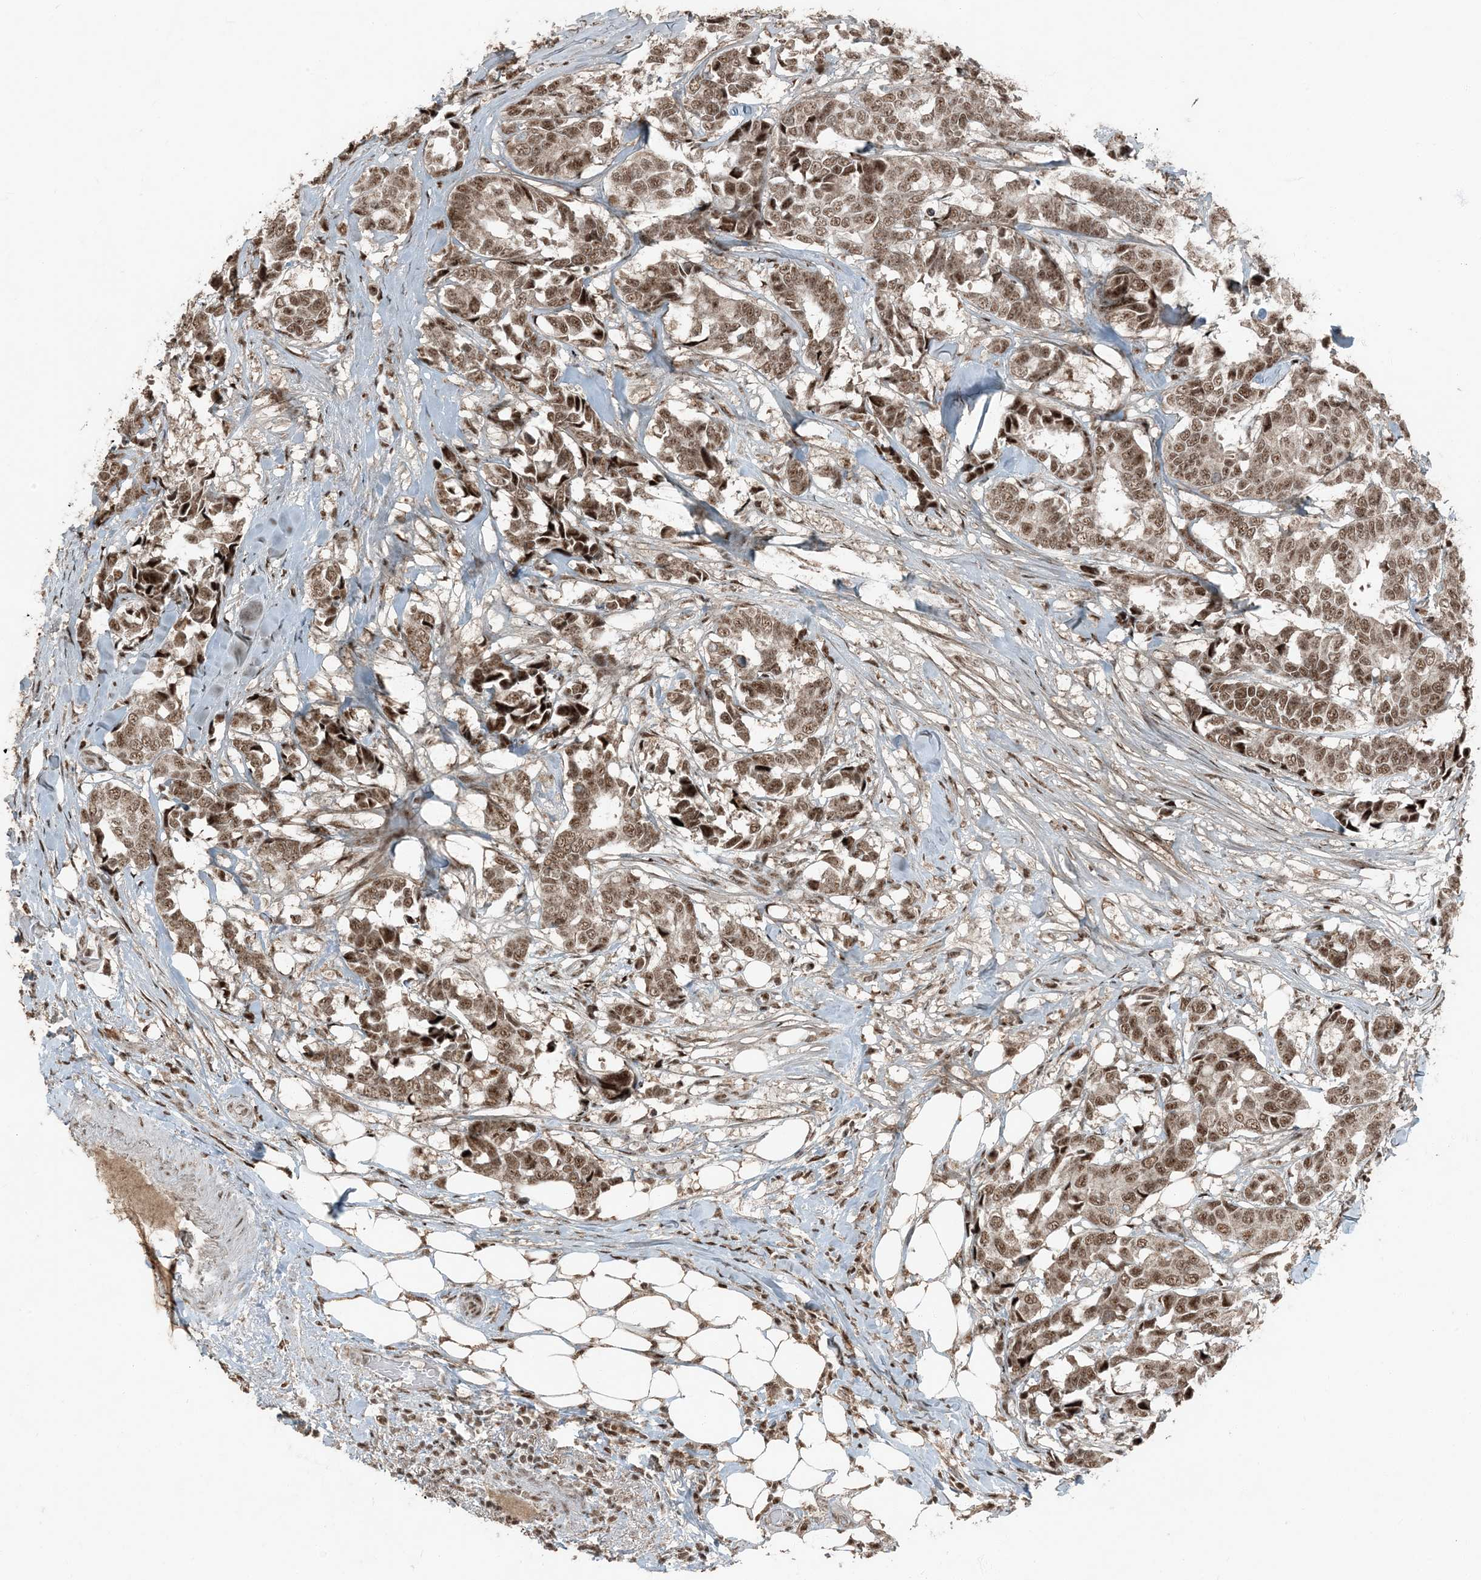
{"staining": {"intensity": "moderate", "quantity": ">75%", "location": "nuclear"}, "tissue": "breast cancer", "cell_type": "Tumor cells", "image_type": "cancer", "snomed": [{"axis": "morphology", "description": "Duct carcinoma"}, {"axis": "topography", "description": "Breast"}], "caption": "A medium amount of moderate nuclear expression is seen in about >75% of tumor cells in breast cancer (infiltrating ductal carcinoma) tissue.", "gene": "TADA2B", "patient": {"sex": "female", "age": 87}}